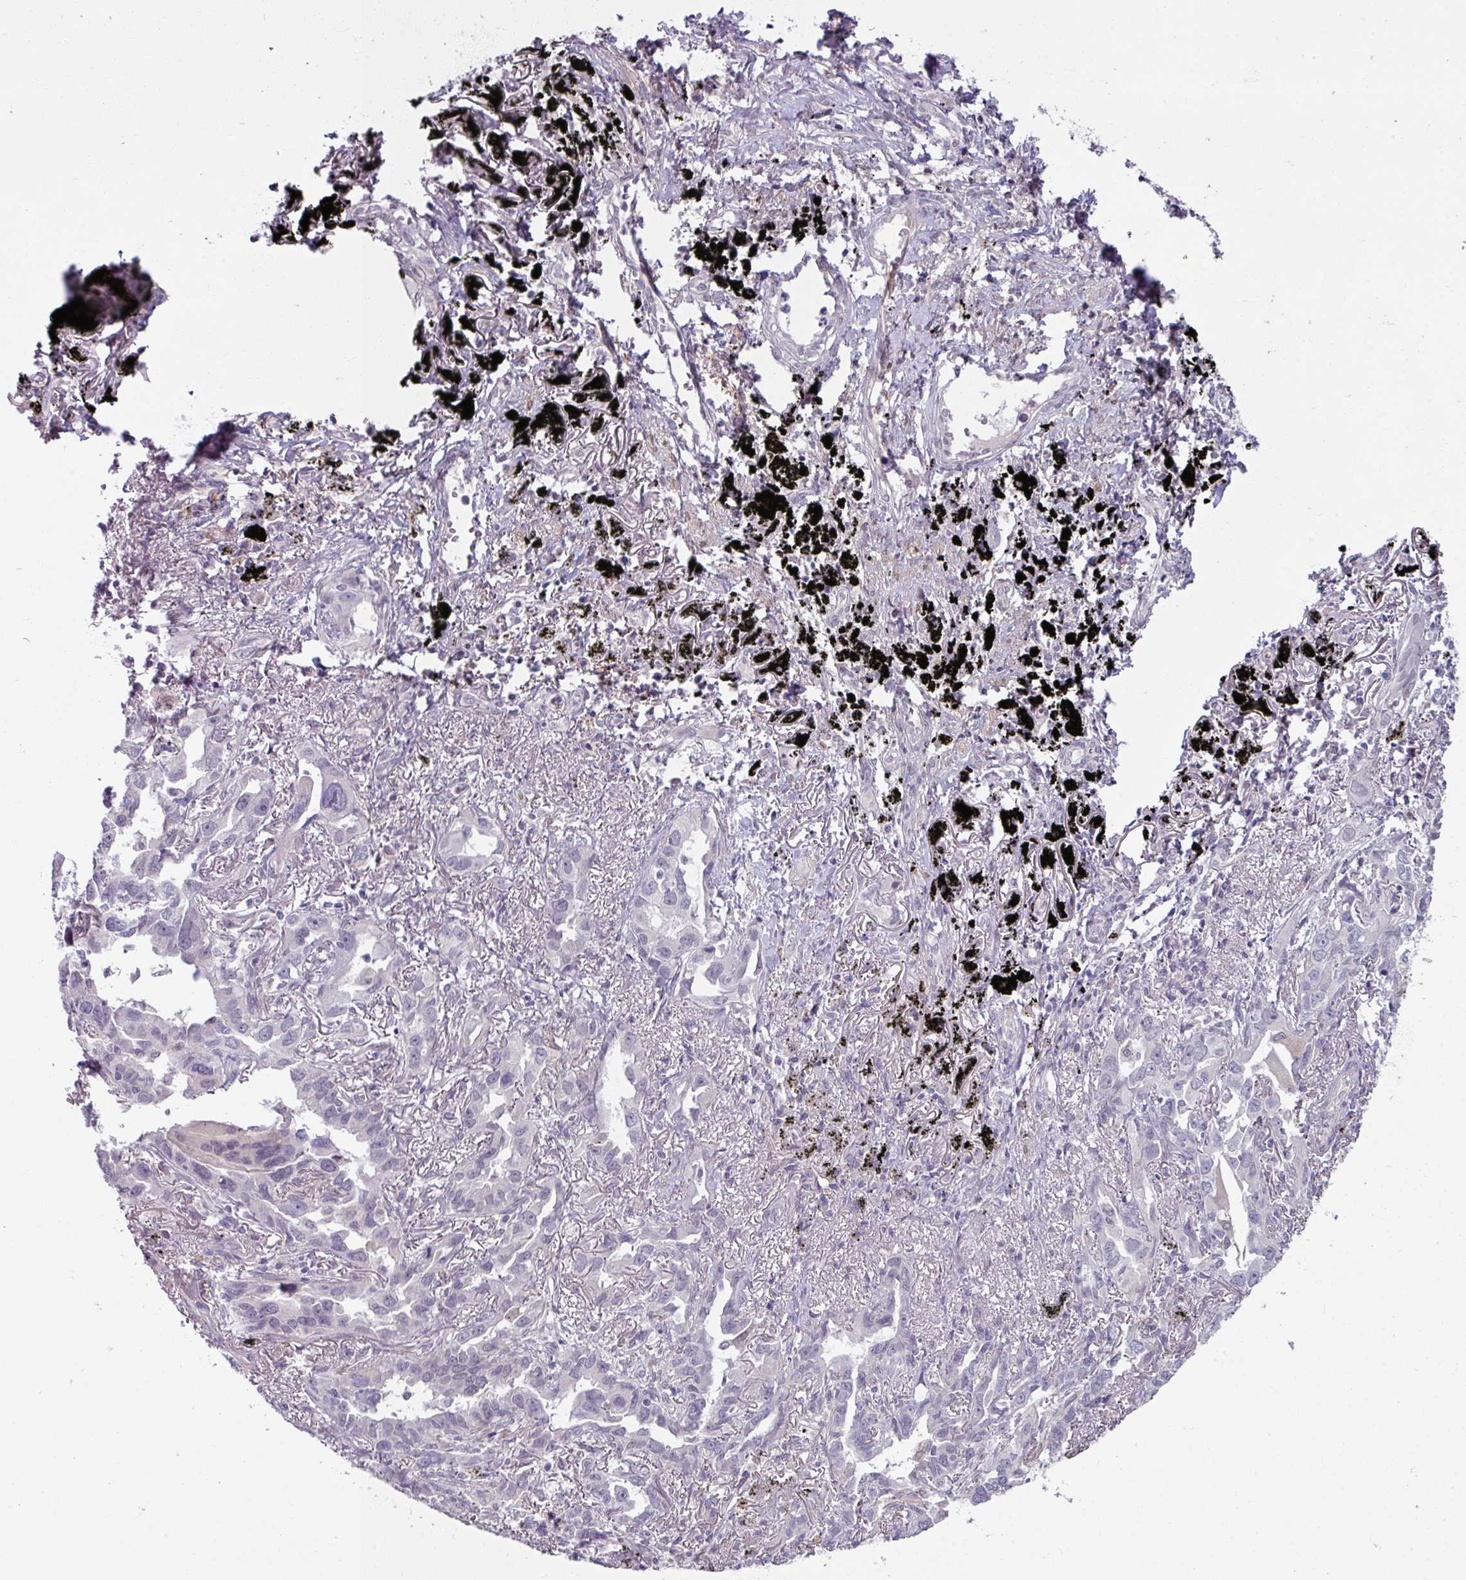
{"staining": {"intensity": "negative", "quantity": "none", "location": "none"}, "tissue": "lung cancer", "cell_type": "Tumor cells", "image_type": "cancer", "snomed": [{"axis": "morphology", "description": "Adenocarcinoma, NOS"}, {"axis": "topography", "description": "Lung"}], "caption": "Tumor cells are negative for protein expression in human lung cancer.", "gene": "UVSSA", "patient": {"sex": "male", "age": 67}}